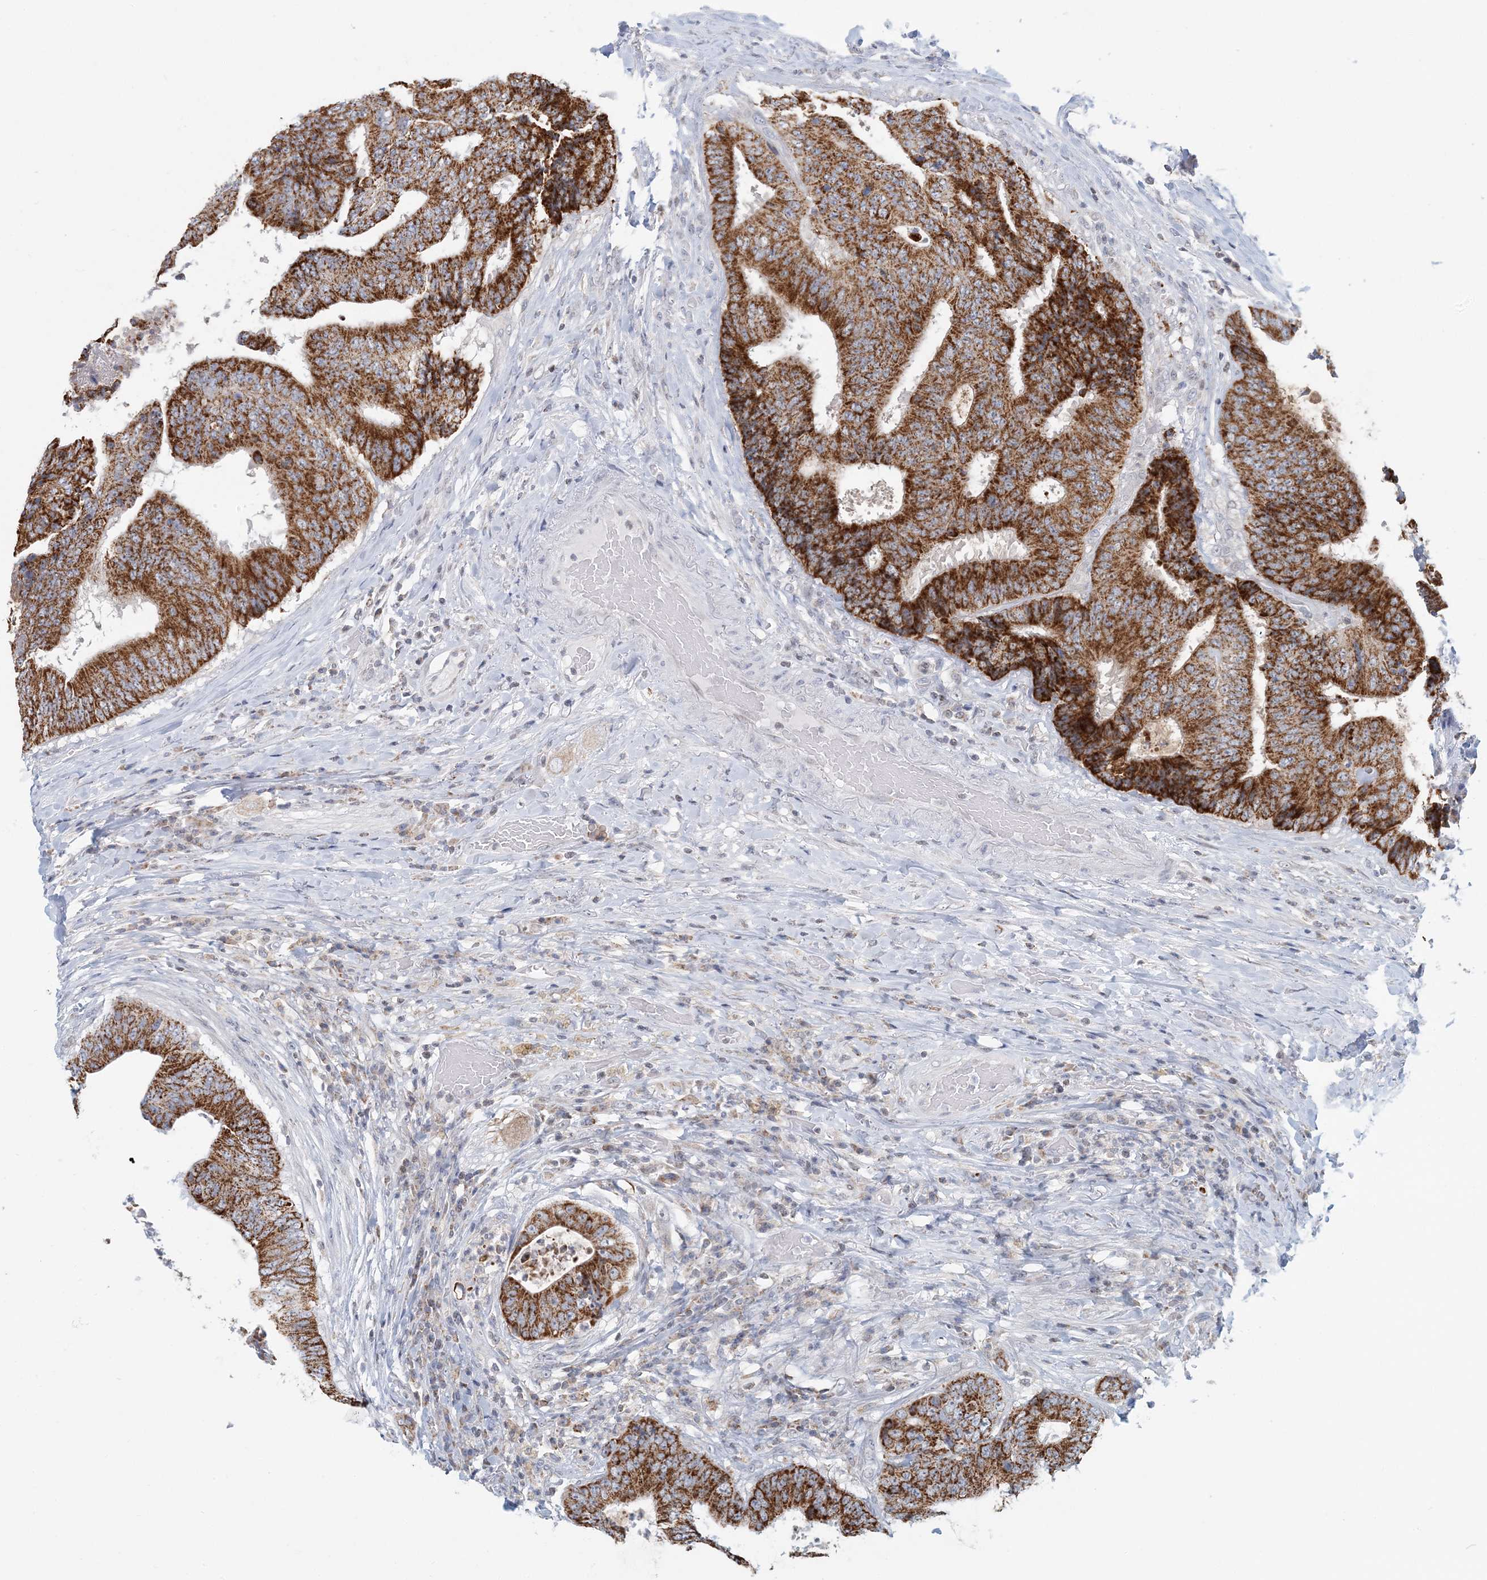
{"staining": {"intensity": "strong", "quantity": ">75%", "location": "cytoplasmic/membranous"}, "tissue": "colorectal cancer", "cell_type": "Tumor cells", "image_type": "cancer", "snomed": [{"axis": "morphology", "description": "Adenocarcinoma, NOS"}, {"axis": "topography", "description": "Rectum"}], "caption": "Adenocarcinoma (colorectal) stained with a protein marker exhibits strong staining in tumor cells.", "gene": "BDH1", "patient": {"sex": "male", "age": 72}}